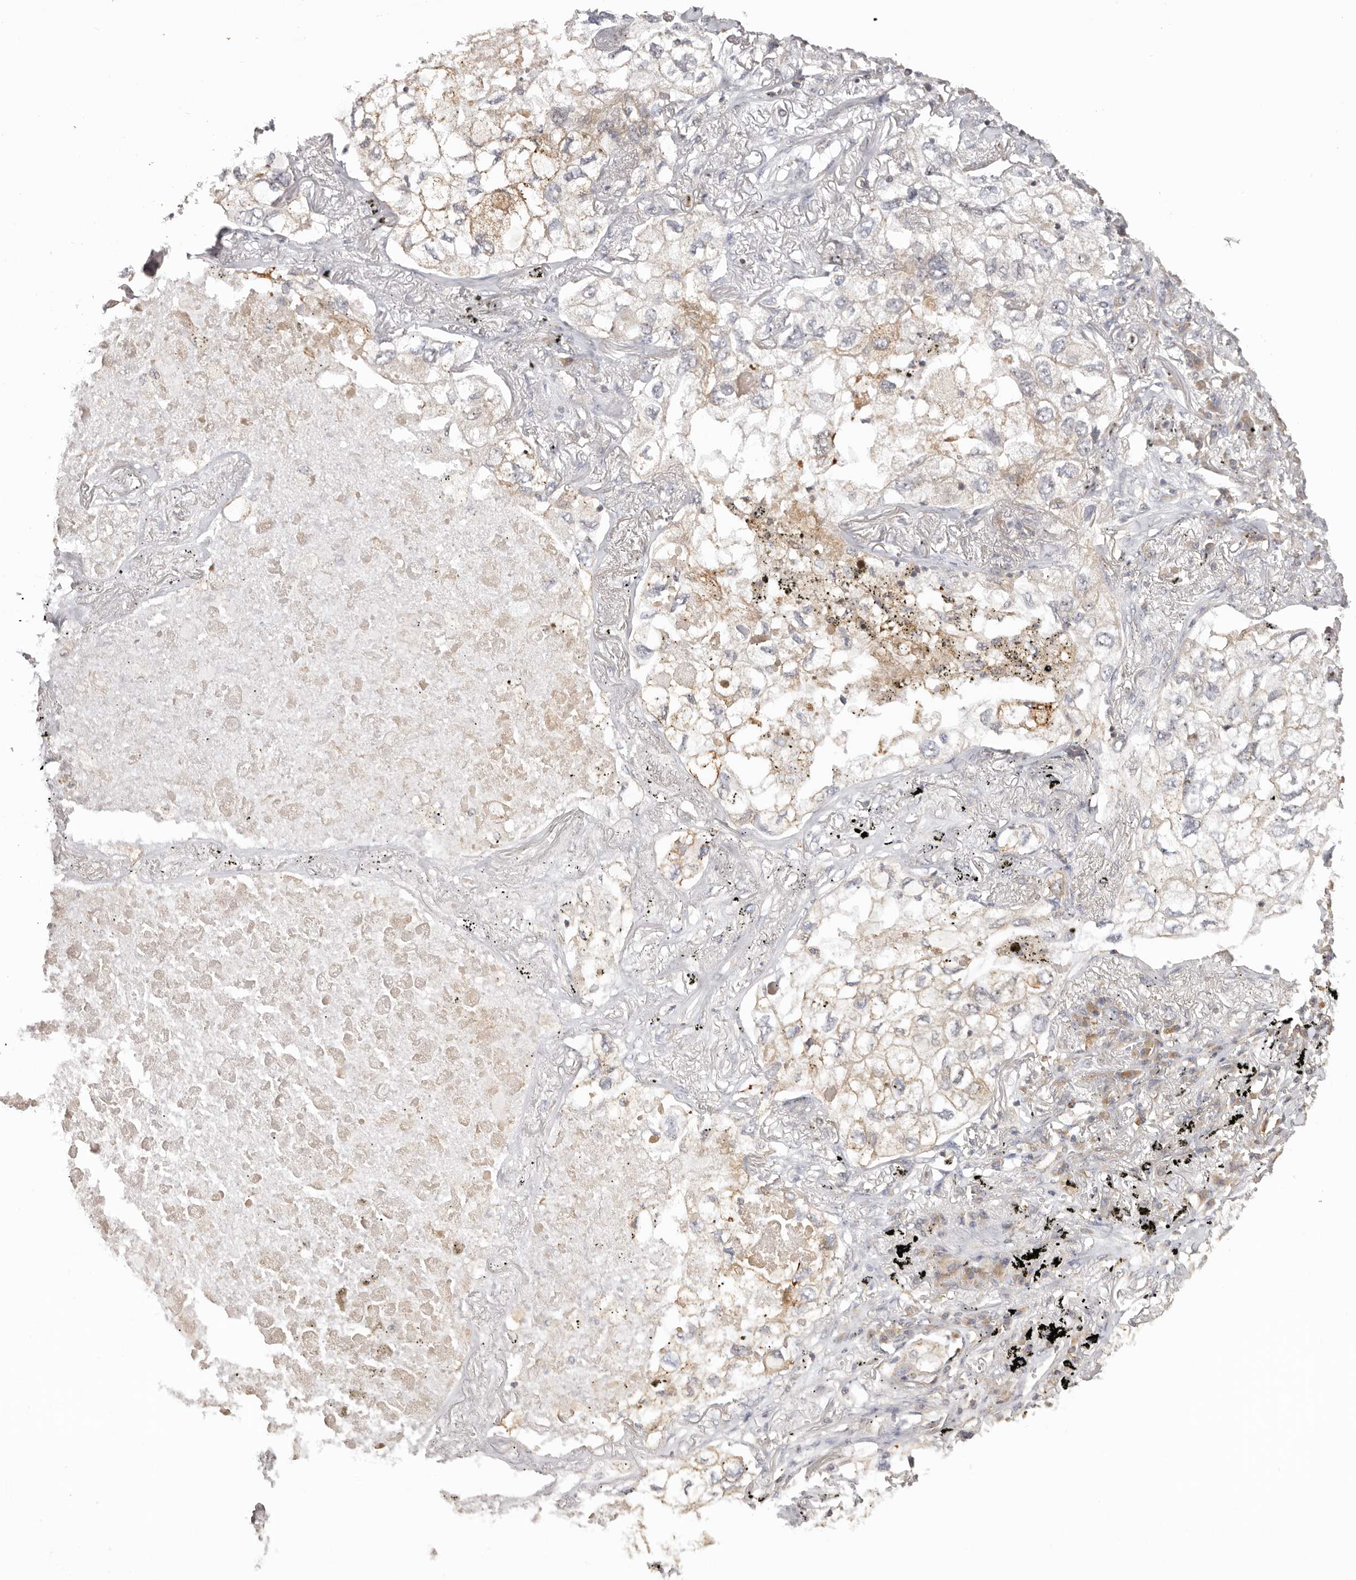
{"staining": {"intensity": "weak", "quantity": "<25%", "location": "cytoplasmic/membranous"}, "tissue": "lung cancer", "cell_type": "Tumor cells", "image_type": "cancer", "snomed": [{"axis": "morphology", "description": "Adenocarcinoma, NOS"}, {"axis": "topography", "description": "Lung"}], "caption": "The image demonstrates no significant expression in tumor cells of lung adenocarcinoma.", "gene": "EEF1E1", "patient": {"sex": "male", "age": 65}}